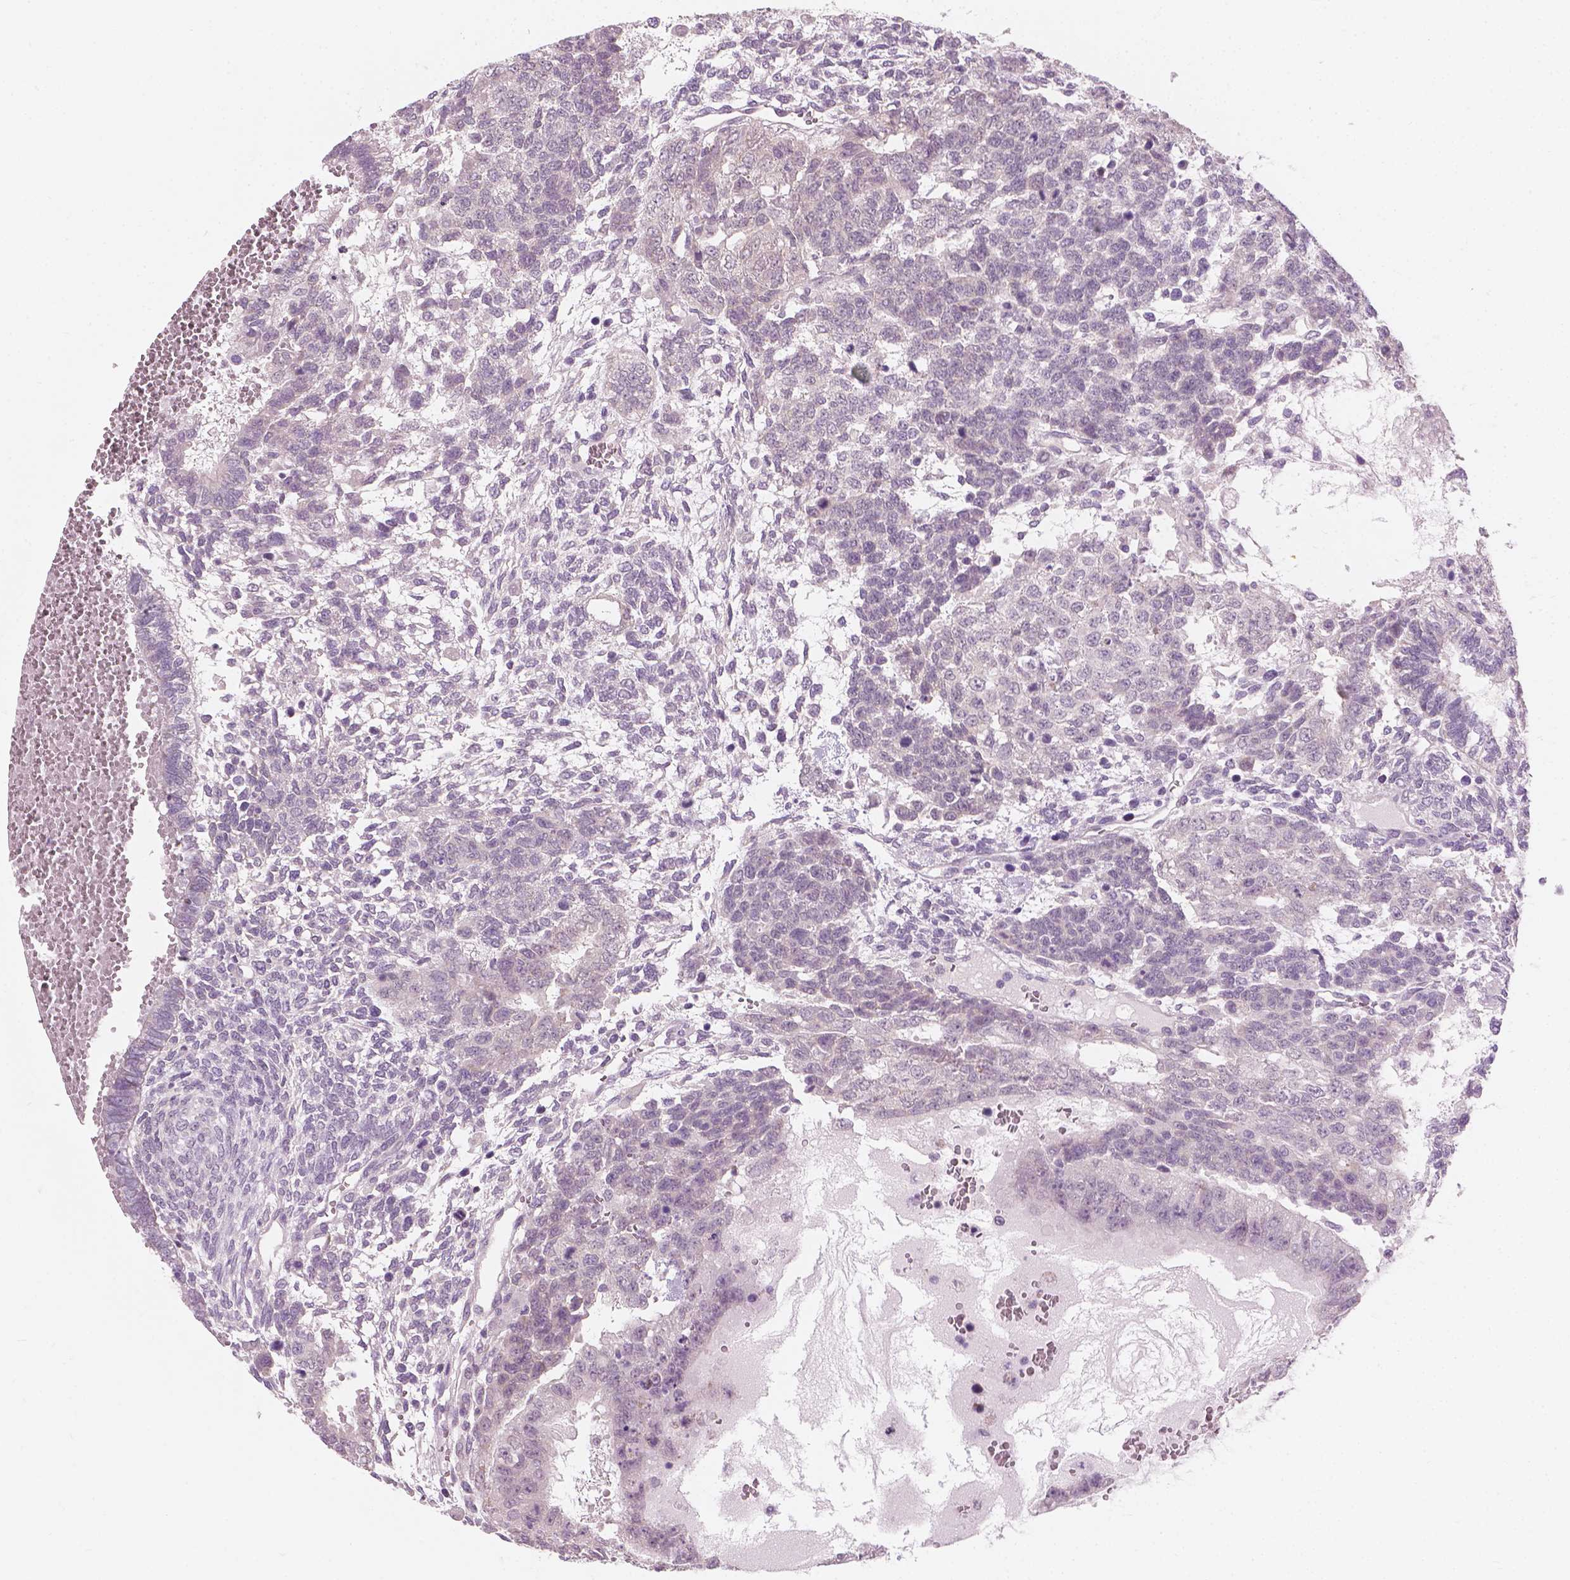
{"staining": {"intensity": "negative", "quantity": "none", "location": "none"}, "tissue": "testis cancer", "cell_type": "Tumor cells", "image_type": "cancer", "snomed": [{"axis": "morphology", "description": "Normal tissue, NOS"}, {"axis": "morphology", "description": "Carcinoma, Embryonal, NOS"}, {"axis": "topography", "description": "Testis"}, {"axis": "topography", "description": "Epididymis"}], "caption": "Testis cancer (embryonal carcinoma) was stained to show a protein in brown. There is no significant expression in tumor cells.", "gene": "CFAP126", "patient": {"sex": "male", "age": 23}}